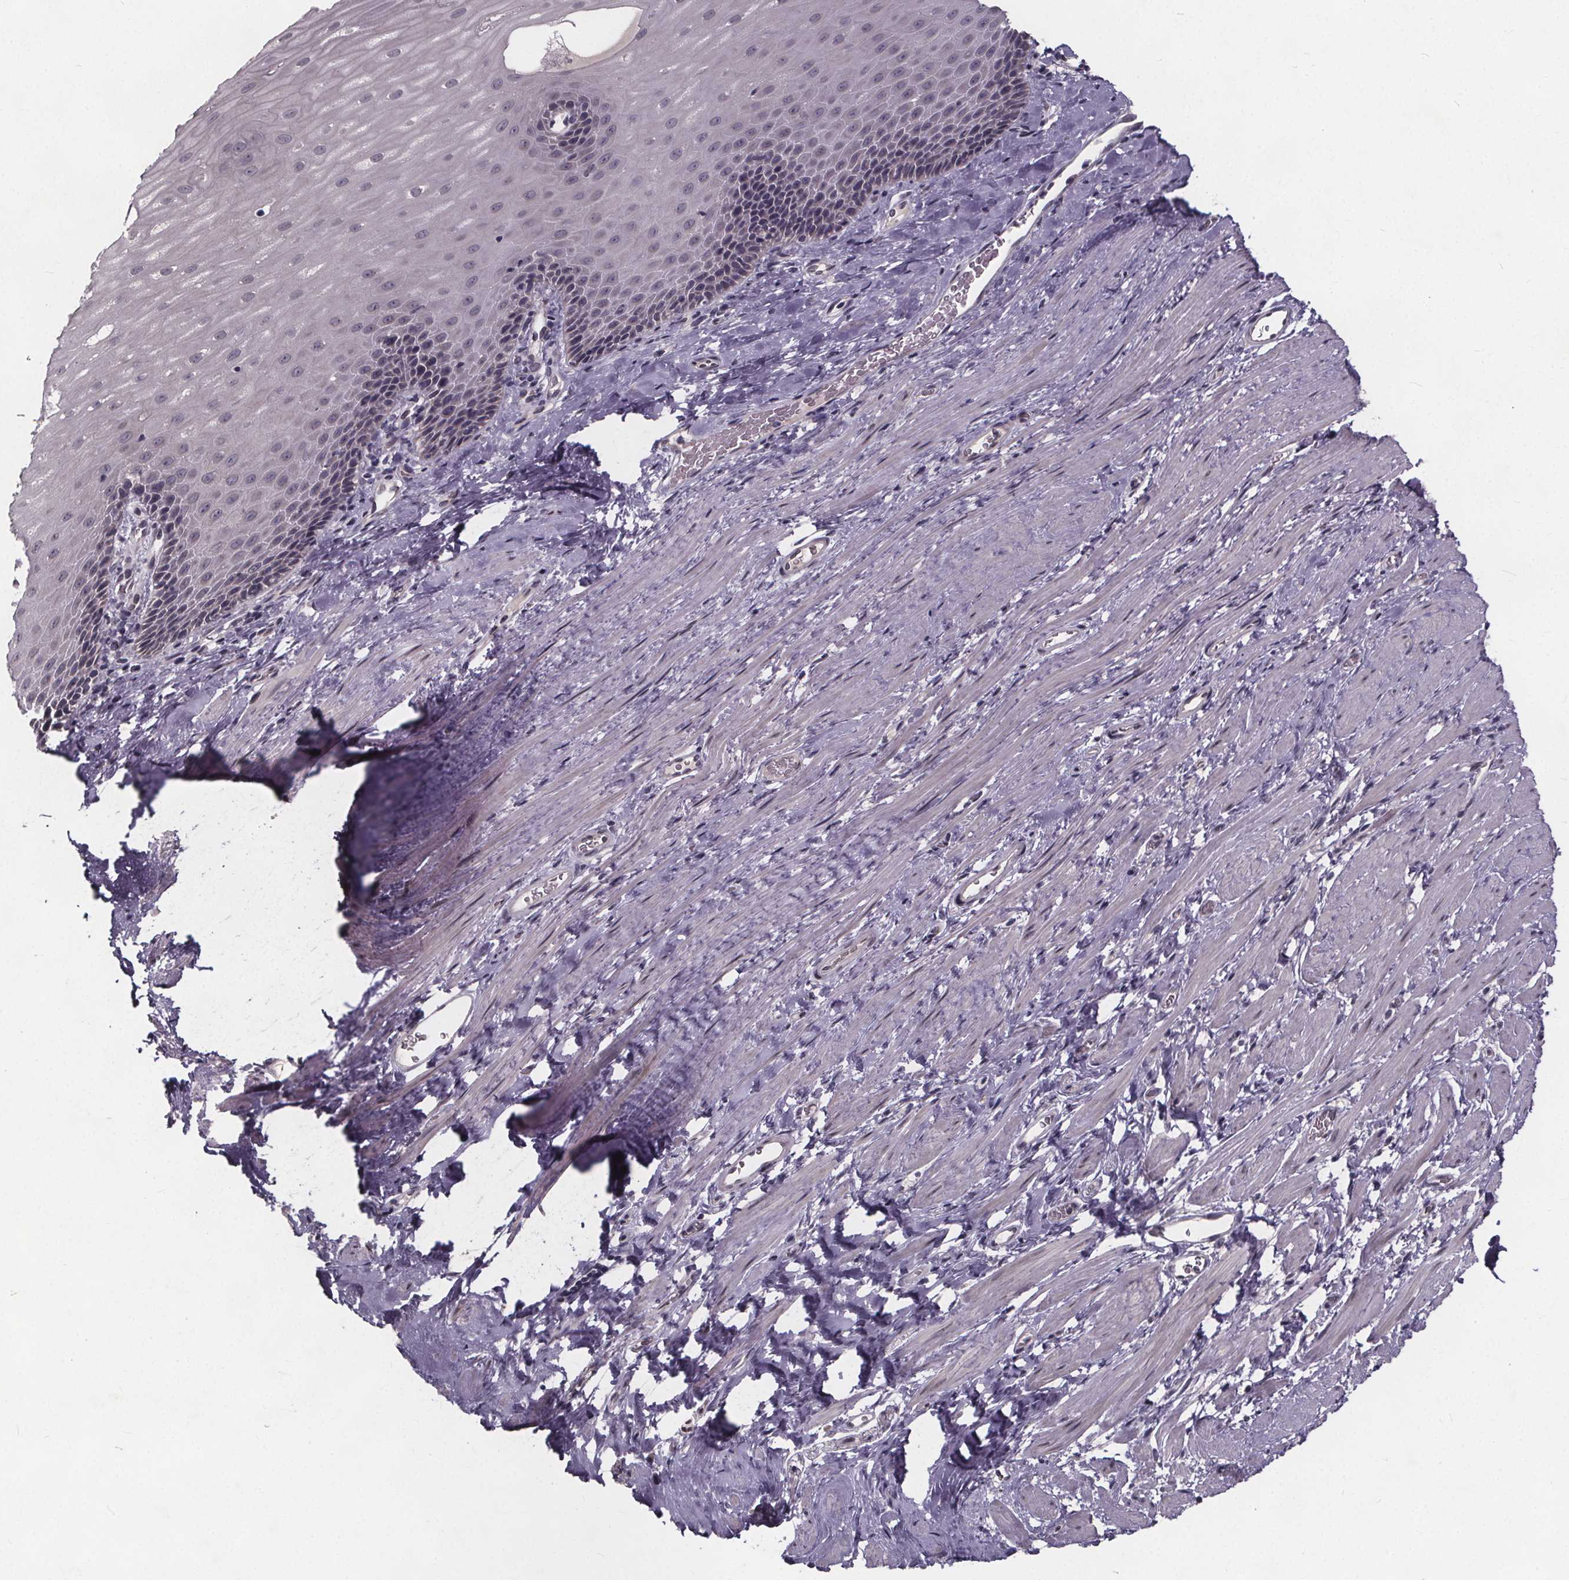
{"staining": {"intensity": "negative", "quantity": "none", "location": "none"}, "tissue": "esophagus", "cell_type": "Squamous epithelial cells", "image_type": "normal", "snomed": [{"axis": "morphology", "description": "Normal tissue, NOS"}, {"axis": "topography", "description": "Esophagus"}], "caption": "The IHC micrograph has no significant positivity in squamous epithelial cells of esophagus. (Stains: DAB IHC with hematoxylin counter stain, Microscopy: brightfield microscopy at high magnification).", "gene": "FAM181B", "patient": {"sex": "male", "age": 64}}